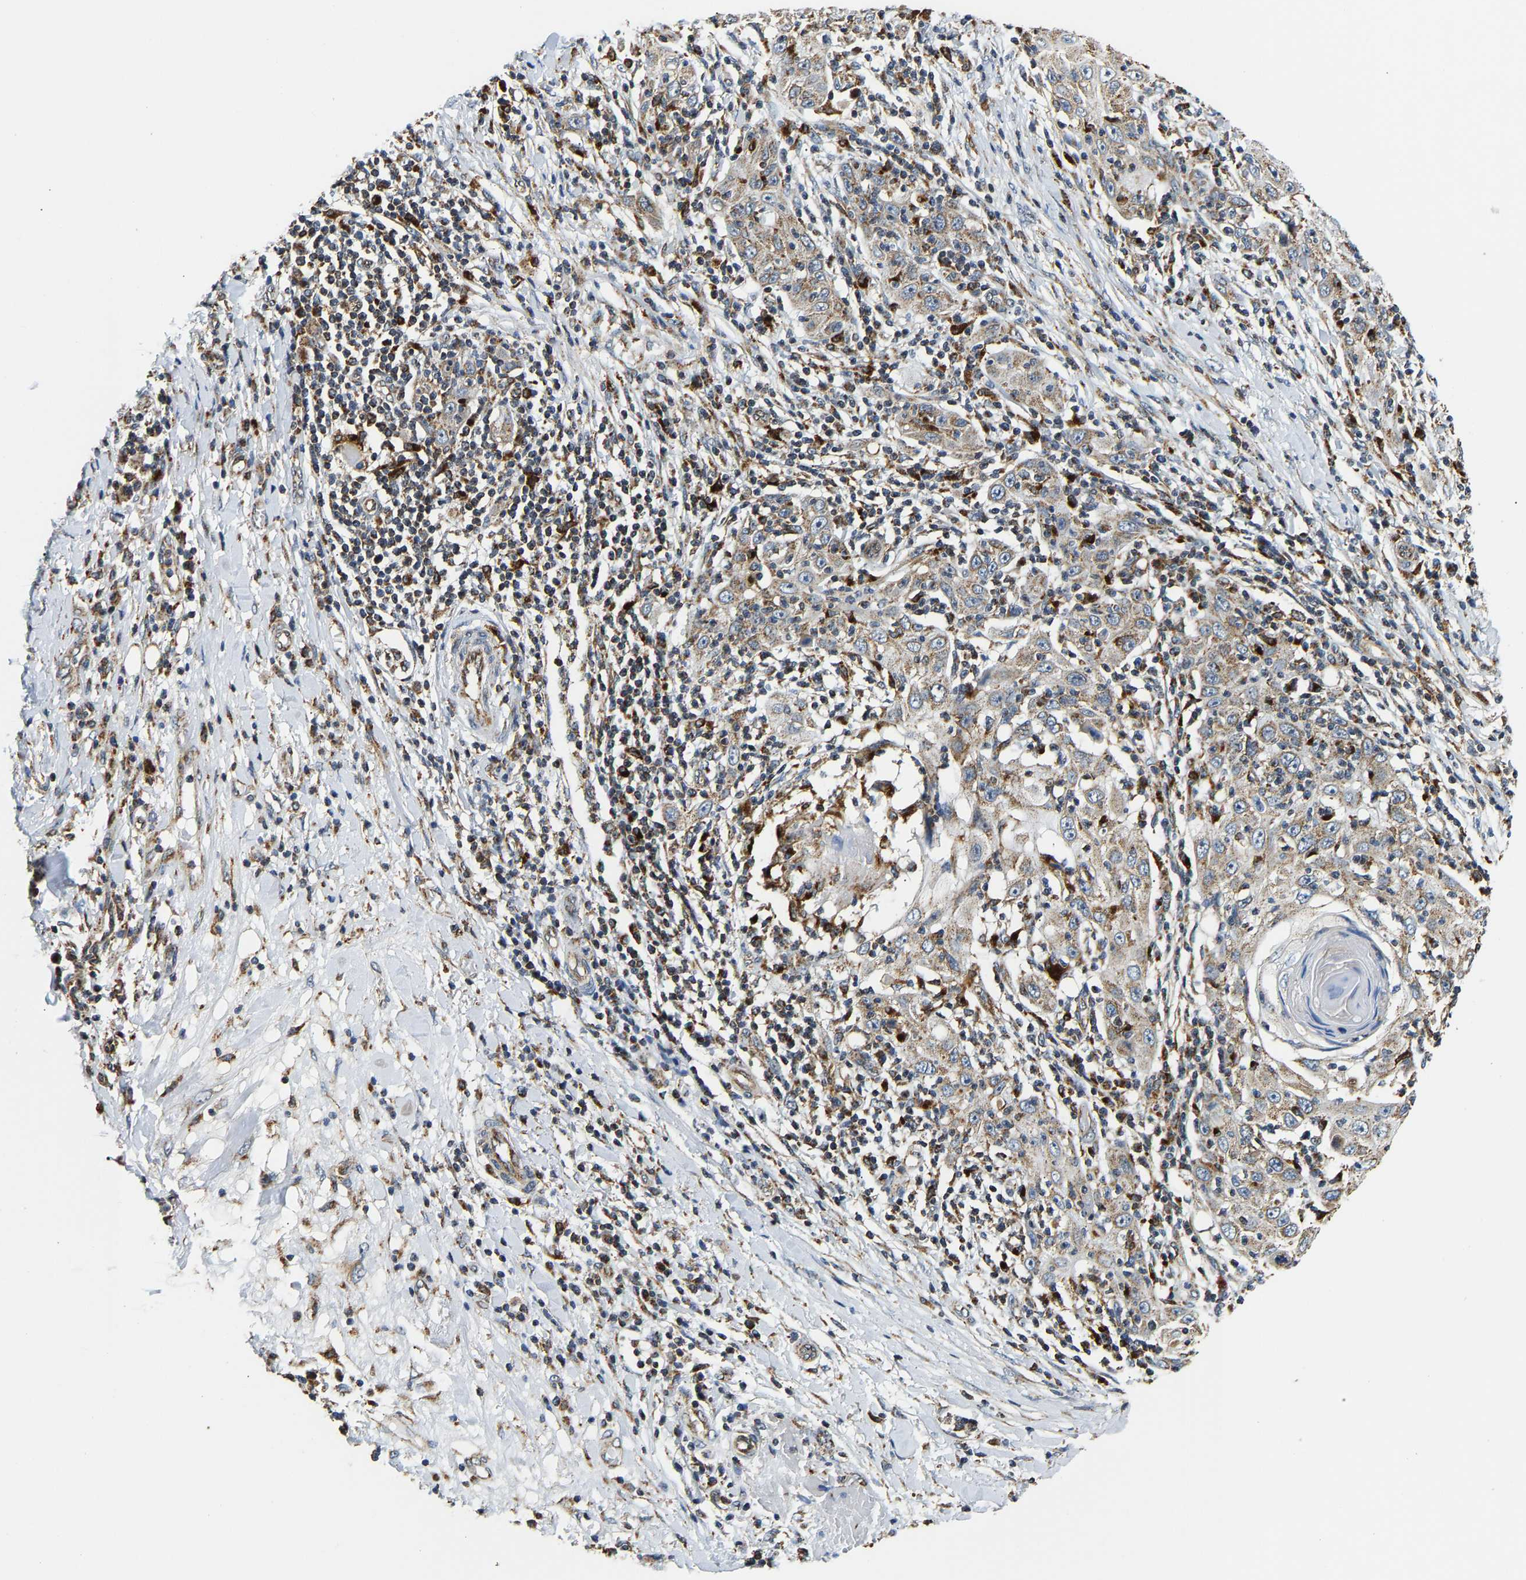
{"staining": {"intensity": "weak", "quantity": ">75%", "location": "cytoplasmic/membranous"}, "tissue": "skin cancer", "cell_type": "Tumor cells", "image_type": "cancer", "snomed": [{"axis": "morphology", "description": "Squamous cell carcinoma, NOS"}, {"axis": "topography", "description": "Skin"}], "caption": "About >75% of tumor cells in human squamous cell carcinoma (skin) display weak cytoplasmic/membranous protein staining as visualized by brown immunohistochemical staining.", "gene": "GIMAP7", "patient": {"sex": "female", "age": 88}}